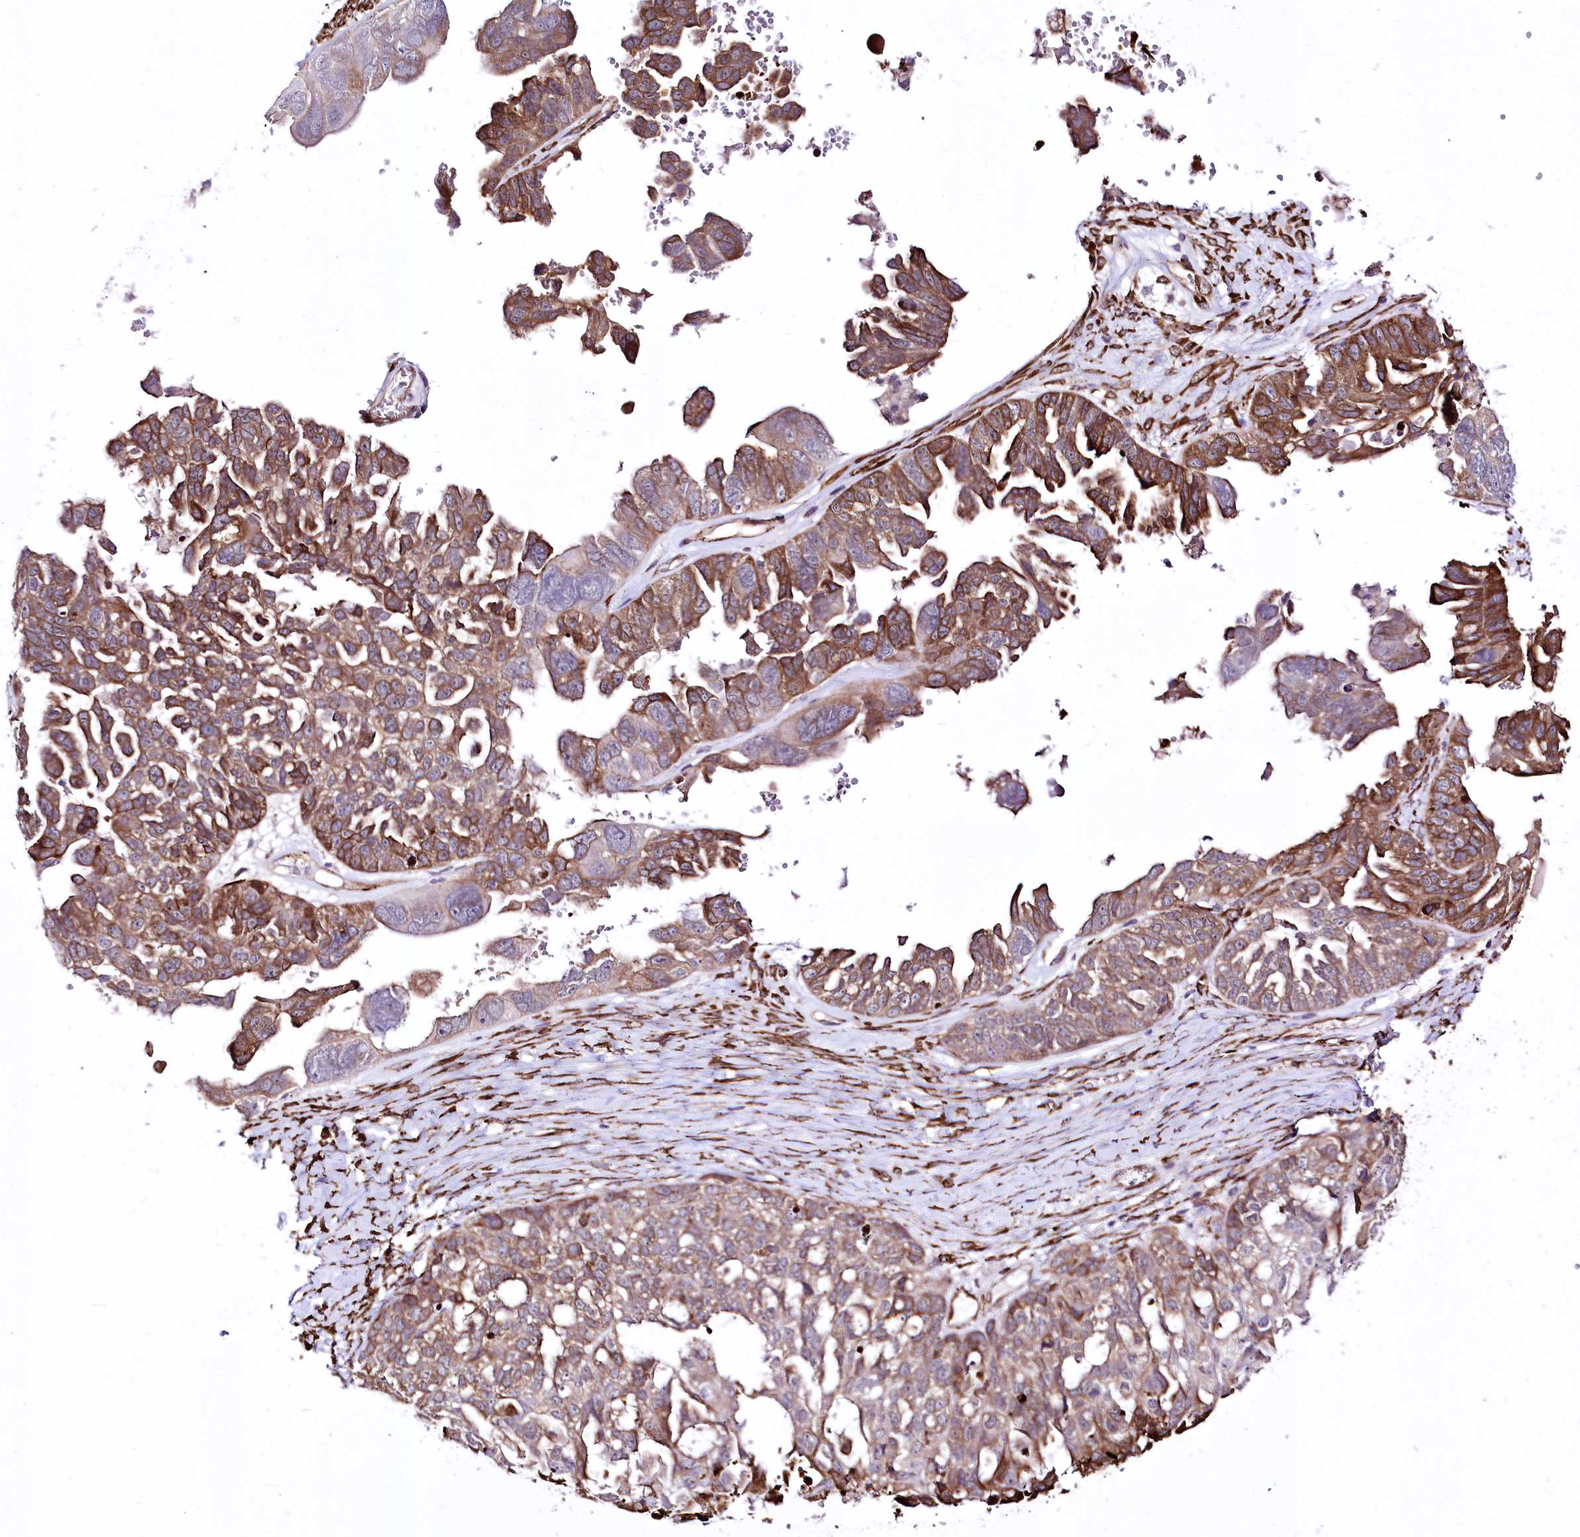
{"staining": {"intensity": "moderate", "quantity": ">75%", "location": "cytoplasmic/membranous"}, "tissue": "ovarian cancer", "cell_type": "Tumor cells", "image_type": "cancer", "snomed": [{"axis": "morphology", "description": "Cystadenocarcinoma, serous, NOS"}, {"axis": "topography", "description": "Ovary"}], "caption": "Serous cystadenocarcinoma (ovarian) tissue shows moderate cytoplasmic/membranous expression in approximately >75% of tumor cells", "gene": "WWC1", "patient": {"sex": "female", "age": 79}}